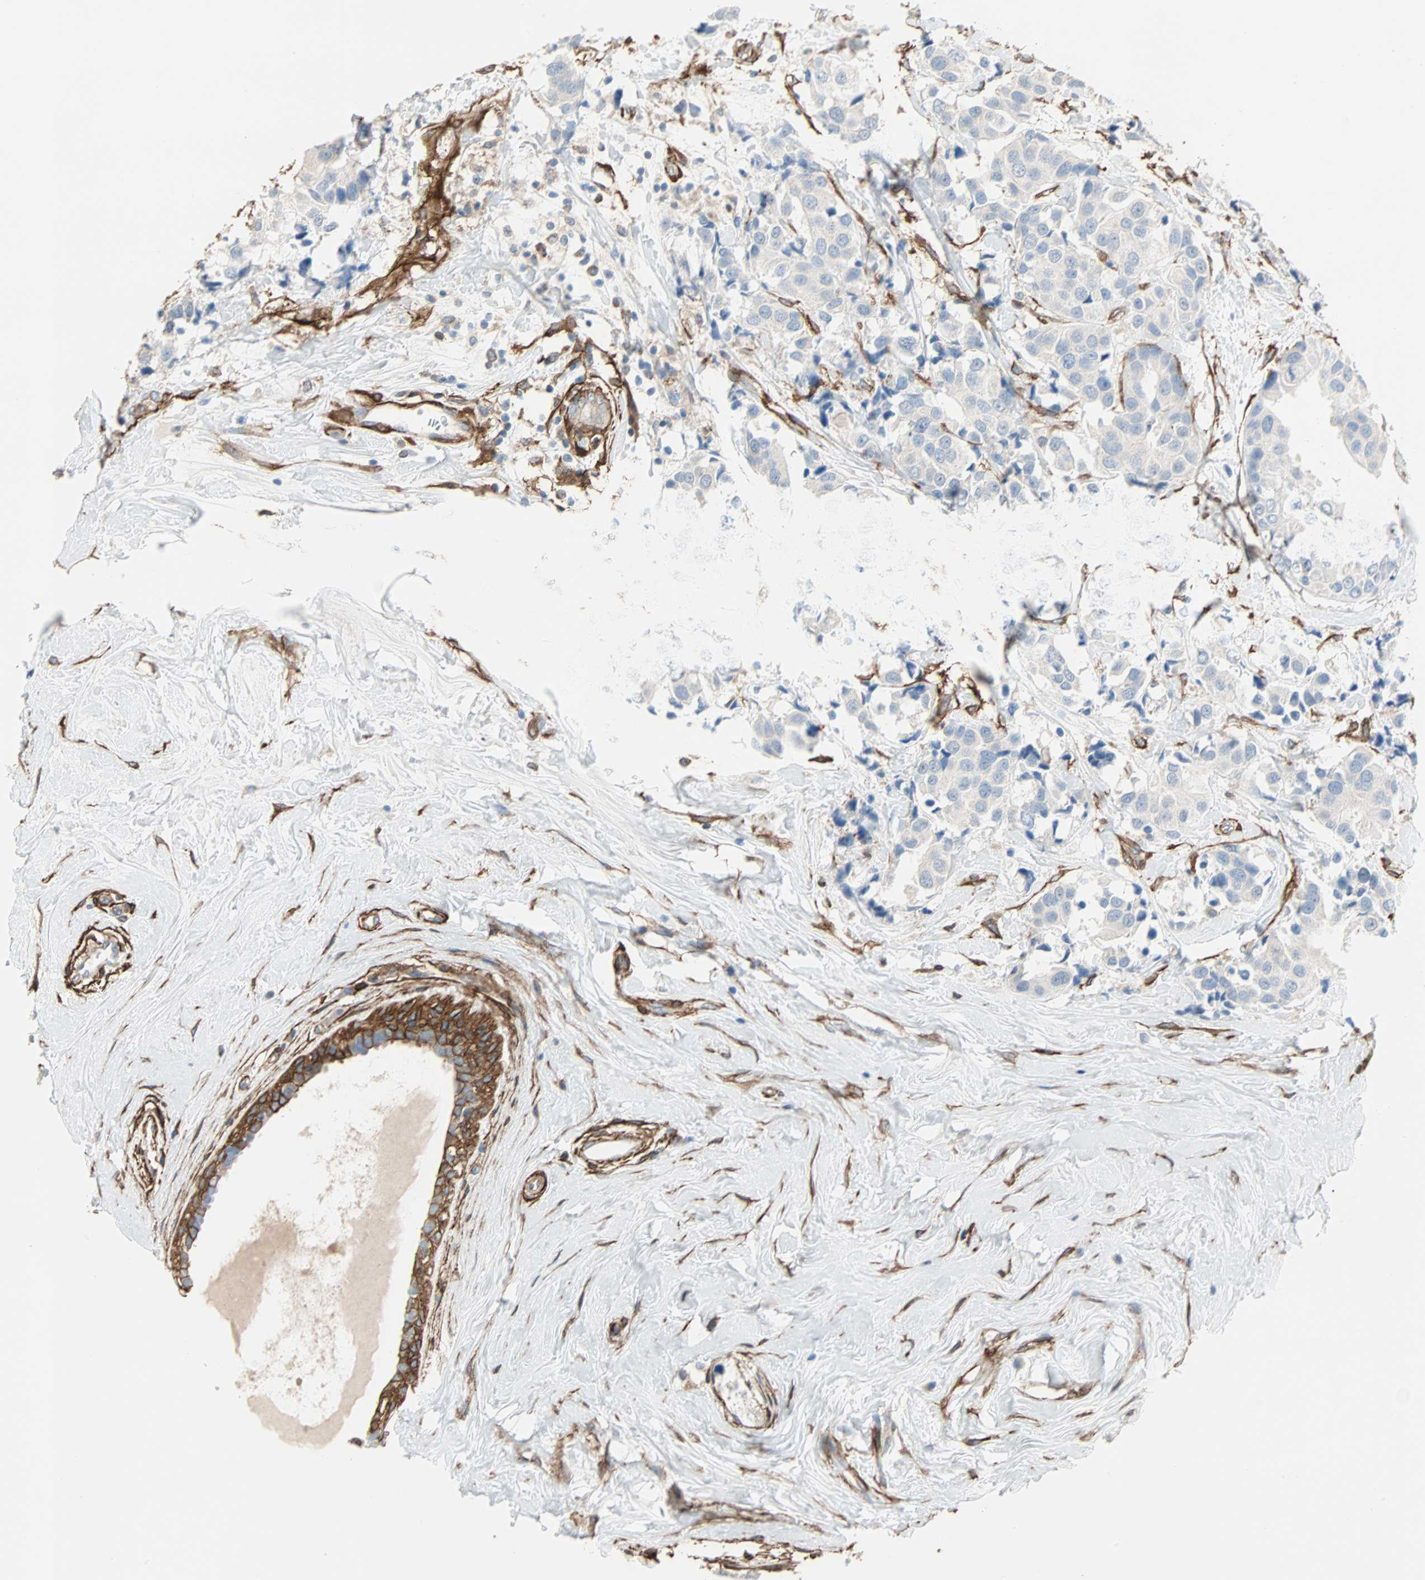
{"staining": {"intensity": "negative", "quantity": "none", "location": "none"}, "tissue": "breast cancer", "cell_type": "Tumor cells", "image_type": "cancer", "snomed": [{"axis": "morphology", "description": "Normal tissue, NOS"}, {"axis": "morphology", "description": "Duct carcinoma"}, {"axis": "topography", "description": "Breast"}], "caption": "A high-resolution micrograph shows IHC staining of infiltrating ductal carcinoma (breast), which exhibits no significant expression in tumor cells. (Brightfield microscopy of DAB (3,3'-diaminobenzidine) immunohistochemistry at high magnification).", "gene": "EPB41L2", "patient": {"sex": "female", "age": 39}}